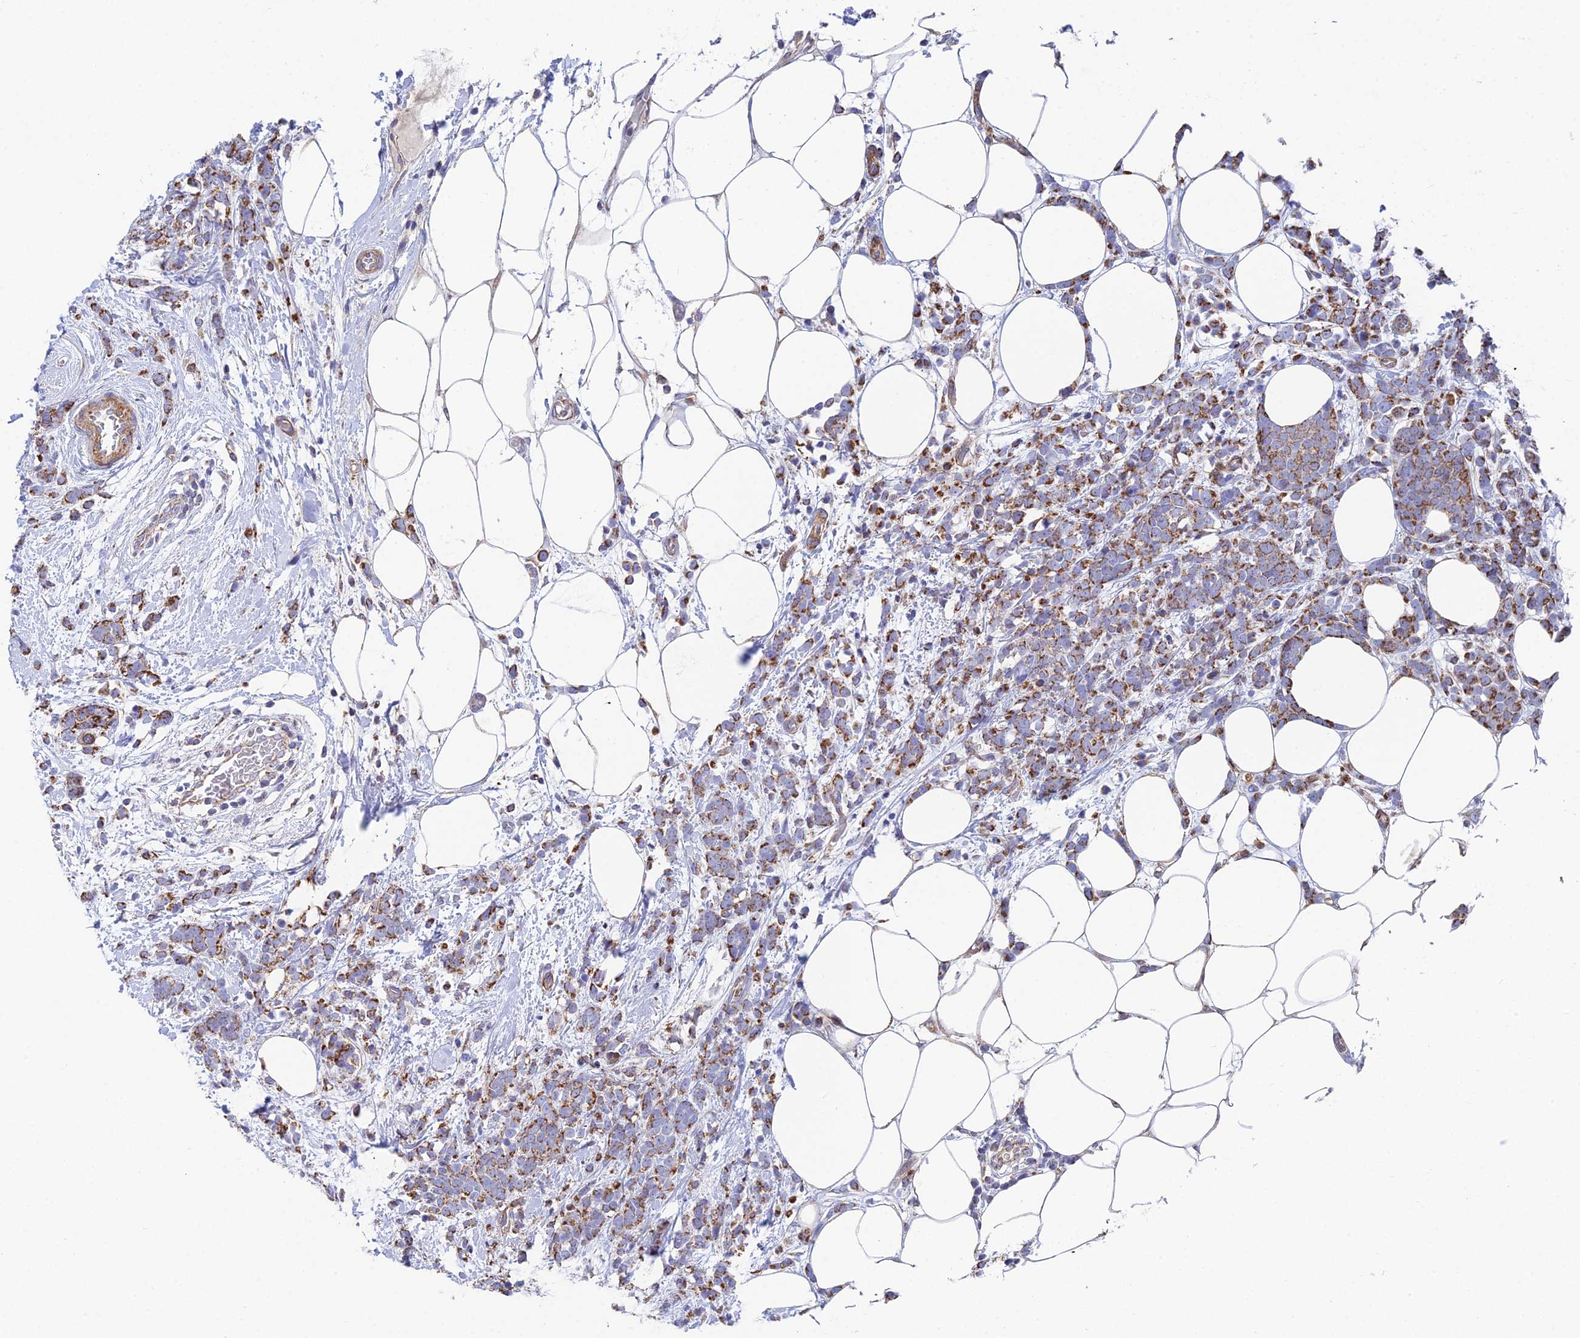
{"staining": {"intensity": "moderate", "quantity": ">75%", "location": "cytoplasmic/membranous"}, "tissue": "breast cancer", "cell_type": "Tumor cells", "image_type": "cancer", "snomed": [{"axis": "morphology", "description": "Lobular carcinoma"}, {"axis": "topography", "description": "Breast"}], "caption": "Tumor cells display medium levels of moderate cytoplasmic/membranous staining in approximately >75% of cells in breast lobular carcinoma.", "gene": "CSPG4", "patient": {"sex": "female", "age": 58}}